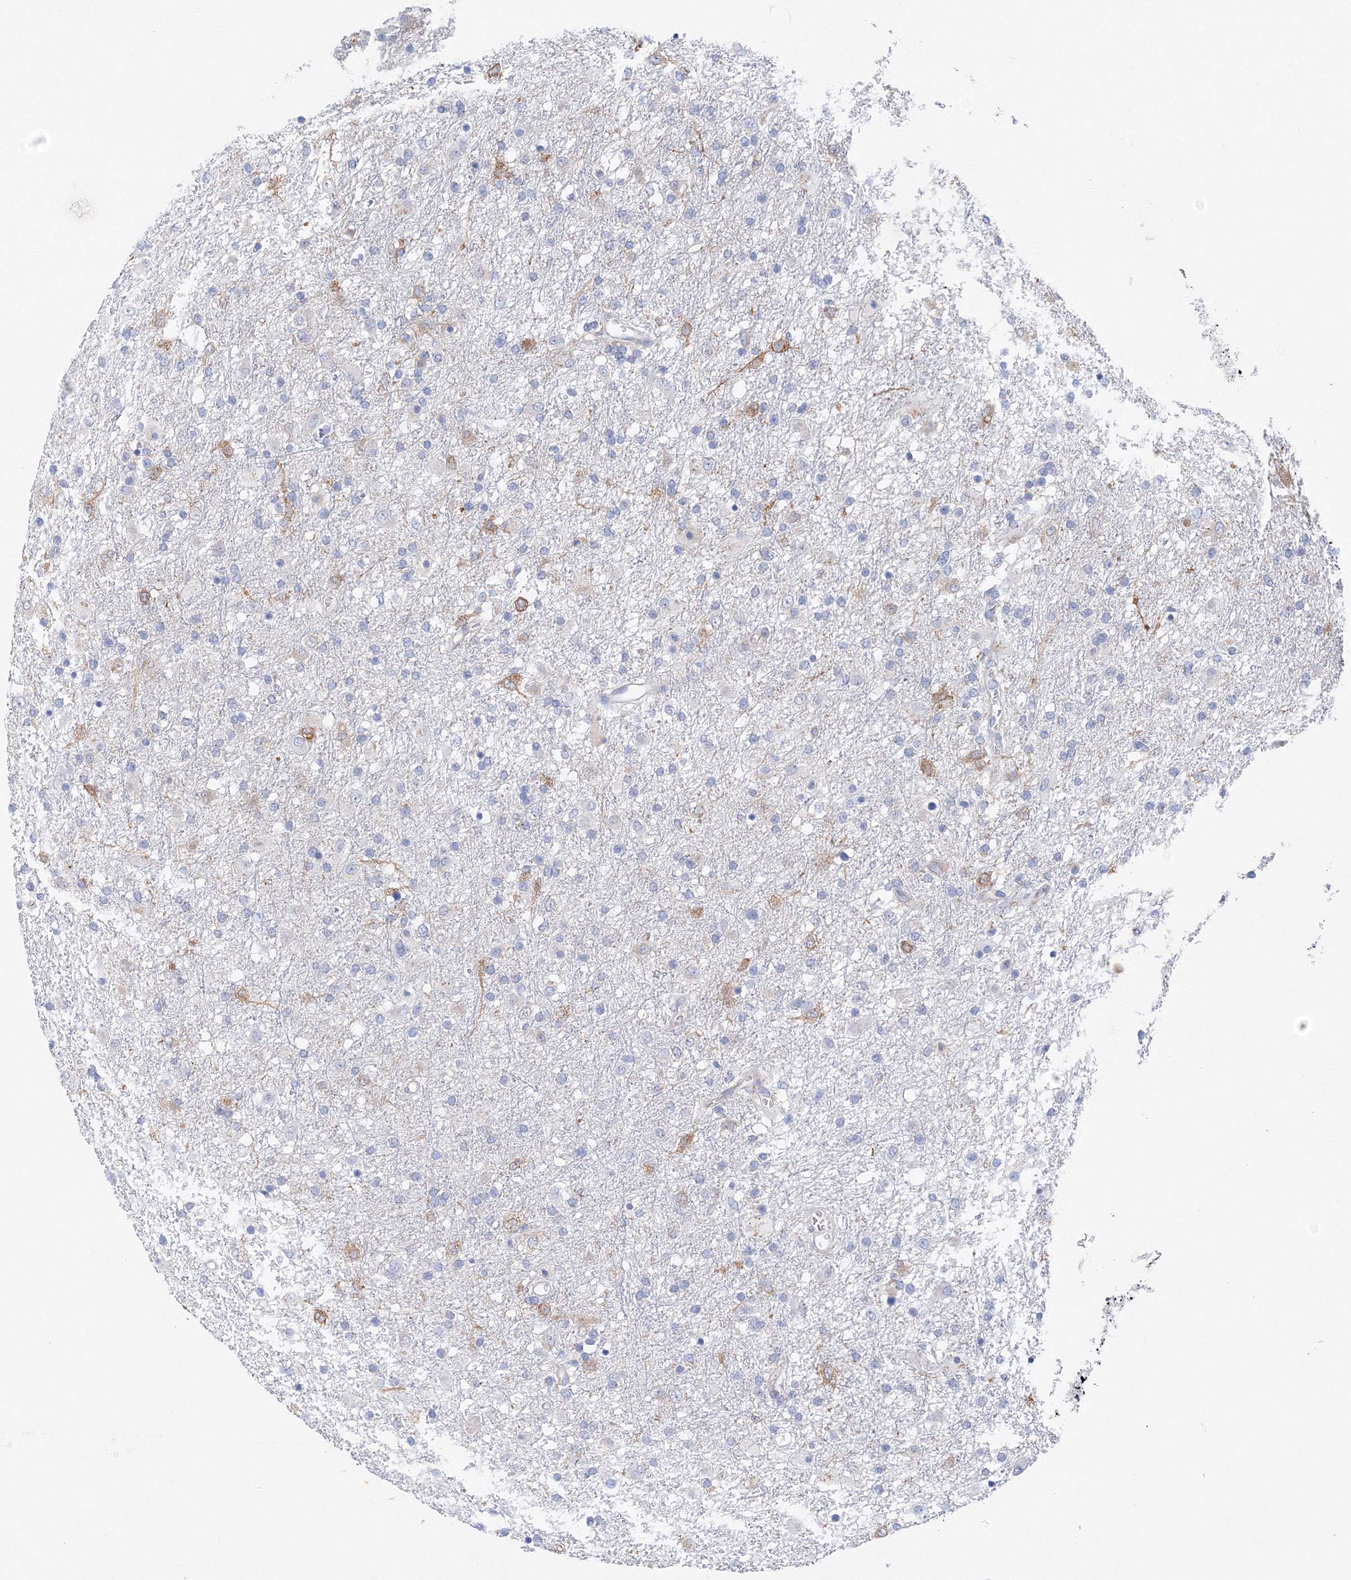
{"staining": {"intensity": "negative", "quantity": "none", "location": "none"}, "tissue": "glioma", "cell_type": "Tumor cells", "image_type": "cancer", "snomed": [{"axis": "morphology", "description": "Glioma, malignant, Low grade"}, {"axis": "topography", "description": "Brain"}], "caption": "The IHC image has no significant staining in tumor cells of glioma tissue.", "gene": "TAMM41", "patient": {"sex": "male", "age": 65}}